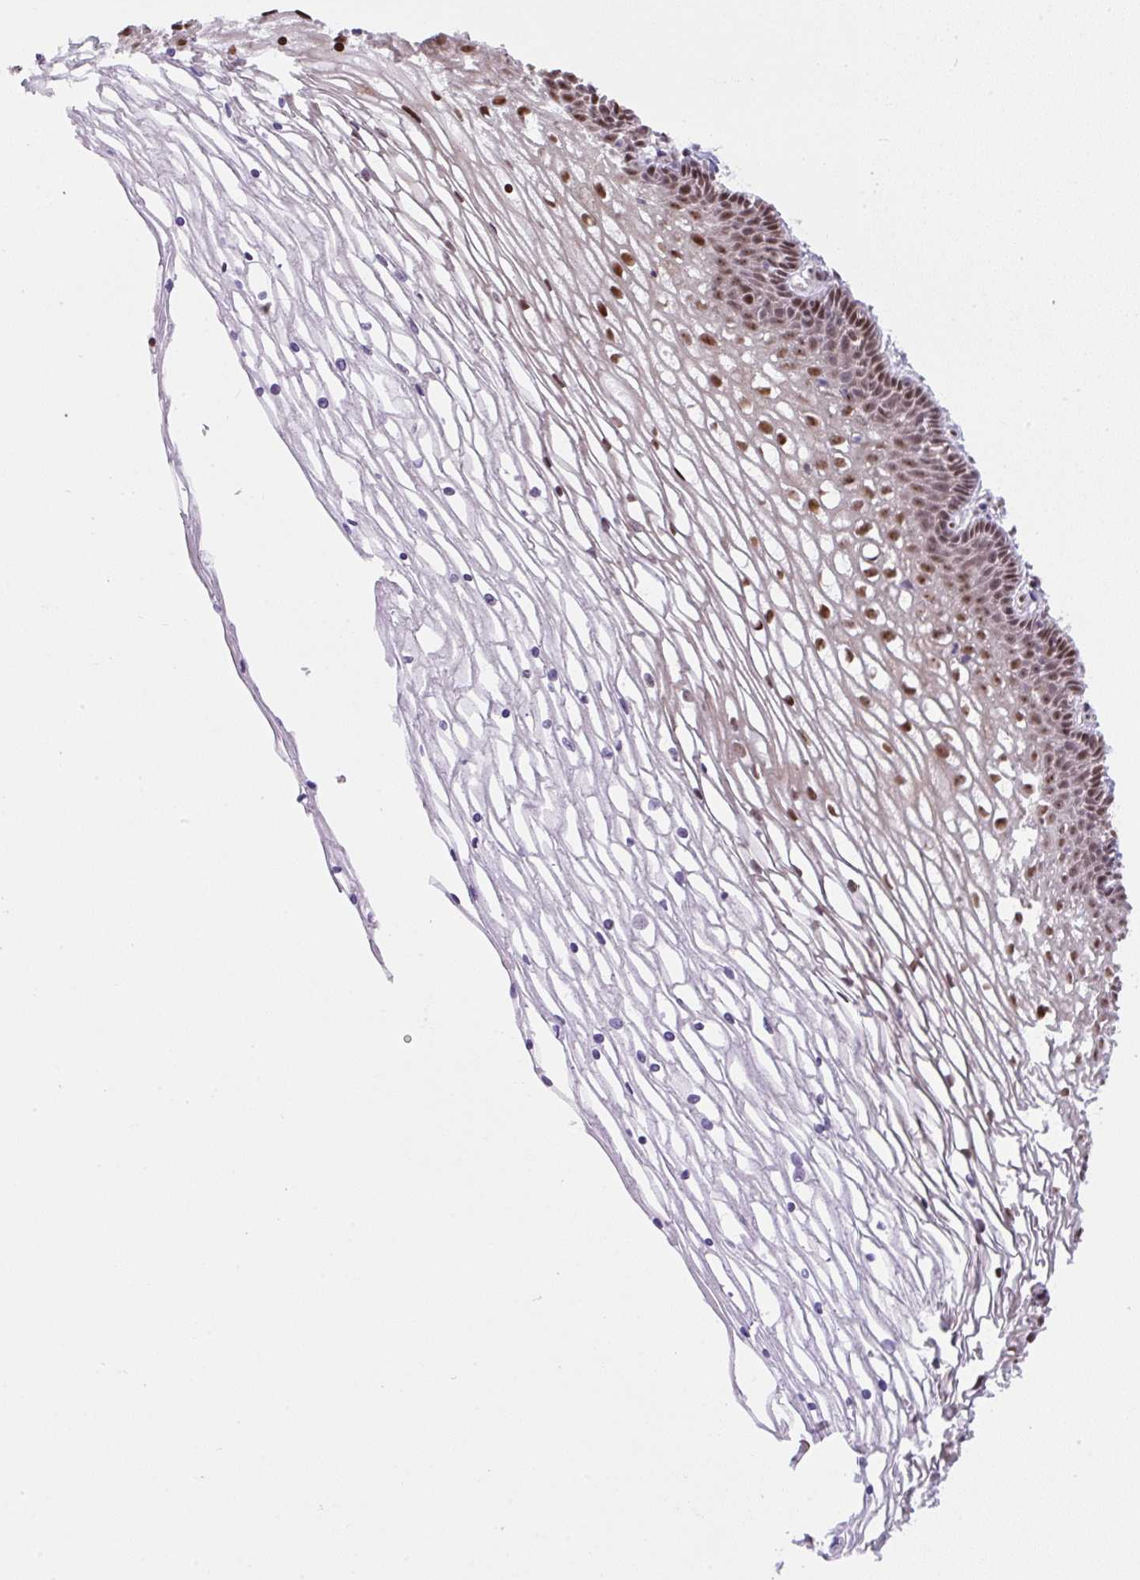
{"staining": {"intensity": "moderate", "quantity": ">75%", "location": "nuclear"}, "tissue": "cervix", "cell_type": "Glandular cells", "image_type": "normal", "snomed": [{"axis": "morphology", "description": "Normal tissue, NOS"}, {"axis": "topography", "description": "Cervix"}], "caption": "DAB (3,3'-diaminobenzidine) immunohistochemical staining of normal human cervix displays moderate nuclear protein positivity in about >75% of glandular cells. Immunohistochemistry (ihc) stains the protein in brown and the nuclei are stained blue.", "gene": "TAF1A", "patient": {"sex": "female", "age": 36}}